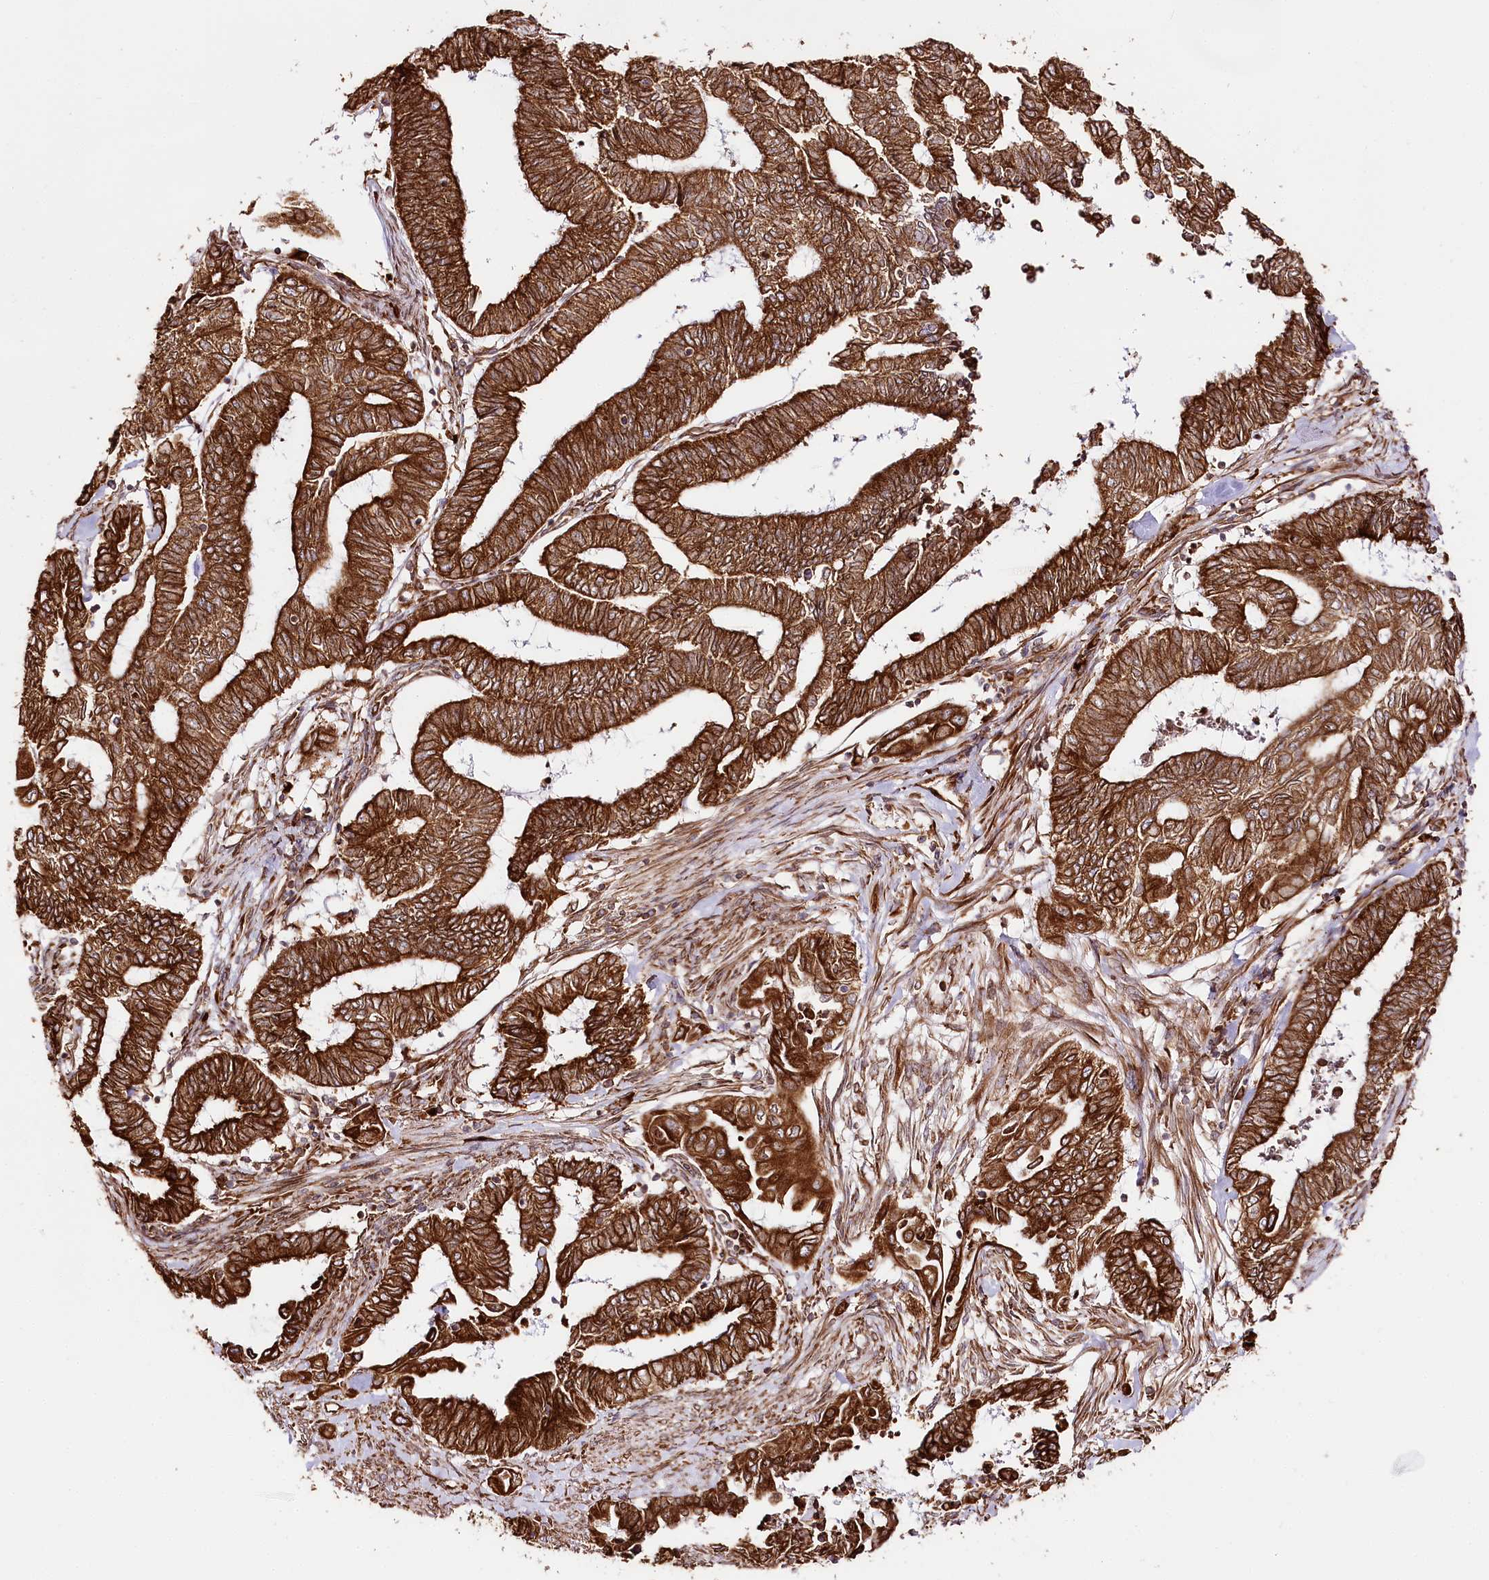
{"staining": {"intensity": "strong", "quantity": ">75%", "location": "cytoplasmic/membranous"}, "tissue": "endometrial cancer", "cell_type": "Tumor cells", "image_type": "cancer", "snomed": [{"axis": "morphology", "description": "Adenocarcinoma, NOS"}, {"axis": "topography", "description": "Uterus"}, {"axis": "topography", "description": "Endometrium"}], "caption": "An immunohistochemistry (IHC) image of neoplastic tissue is shown. Protein staining in brown shows strong cytoplasmic/membranous positivity in adenocarcinoma (endometrial) within tumor cells.", "gene": "CNPY2", "patient": {"sex": "female", "age": 70}}